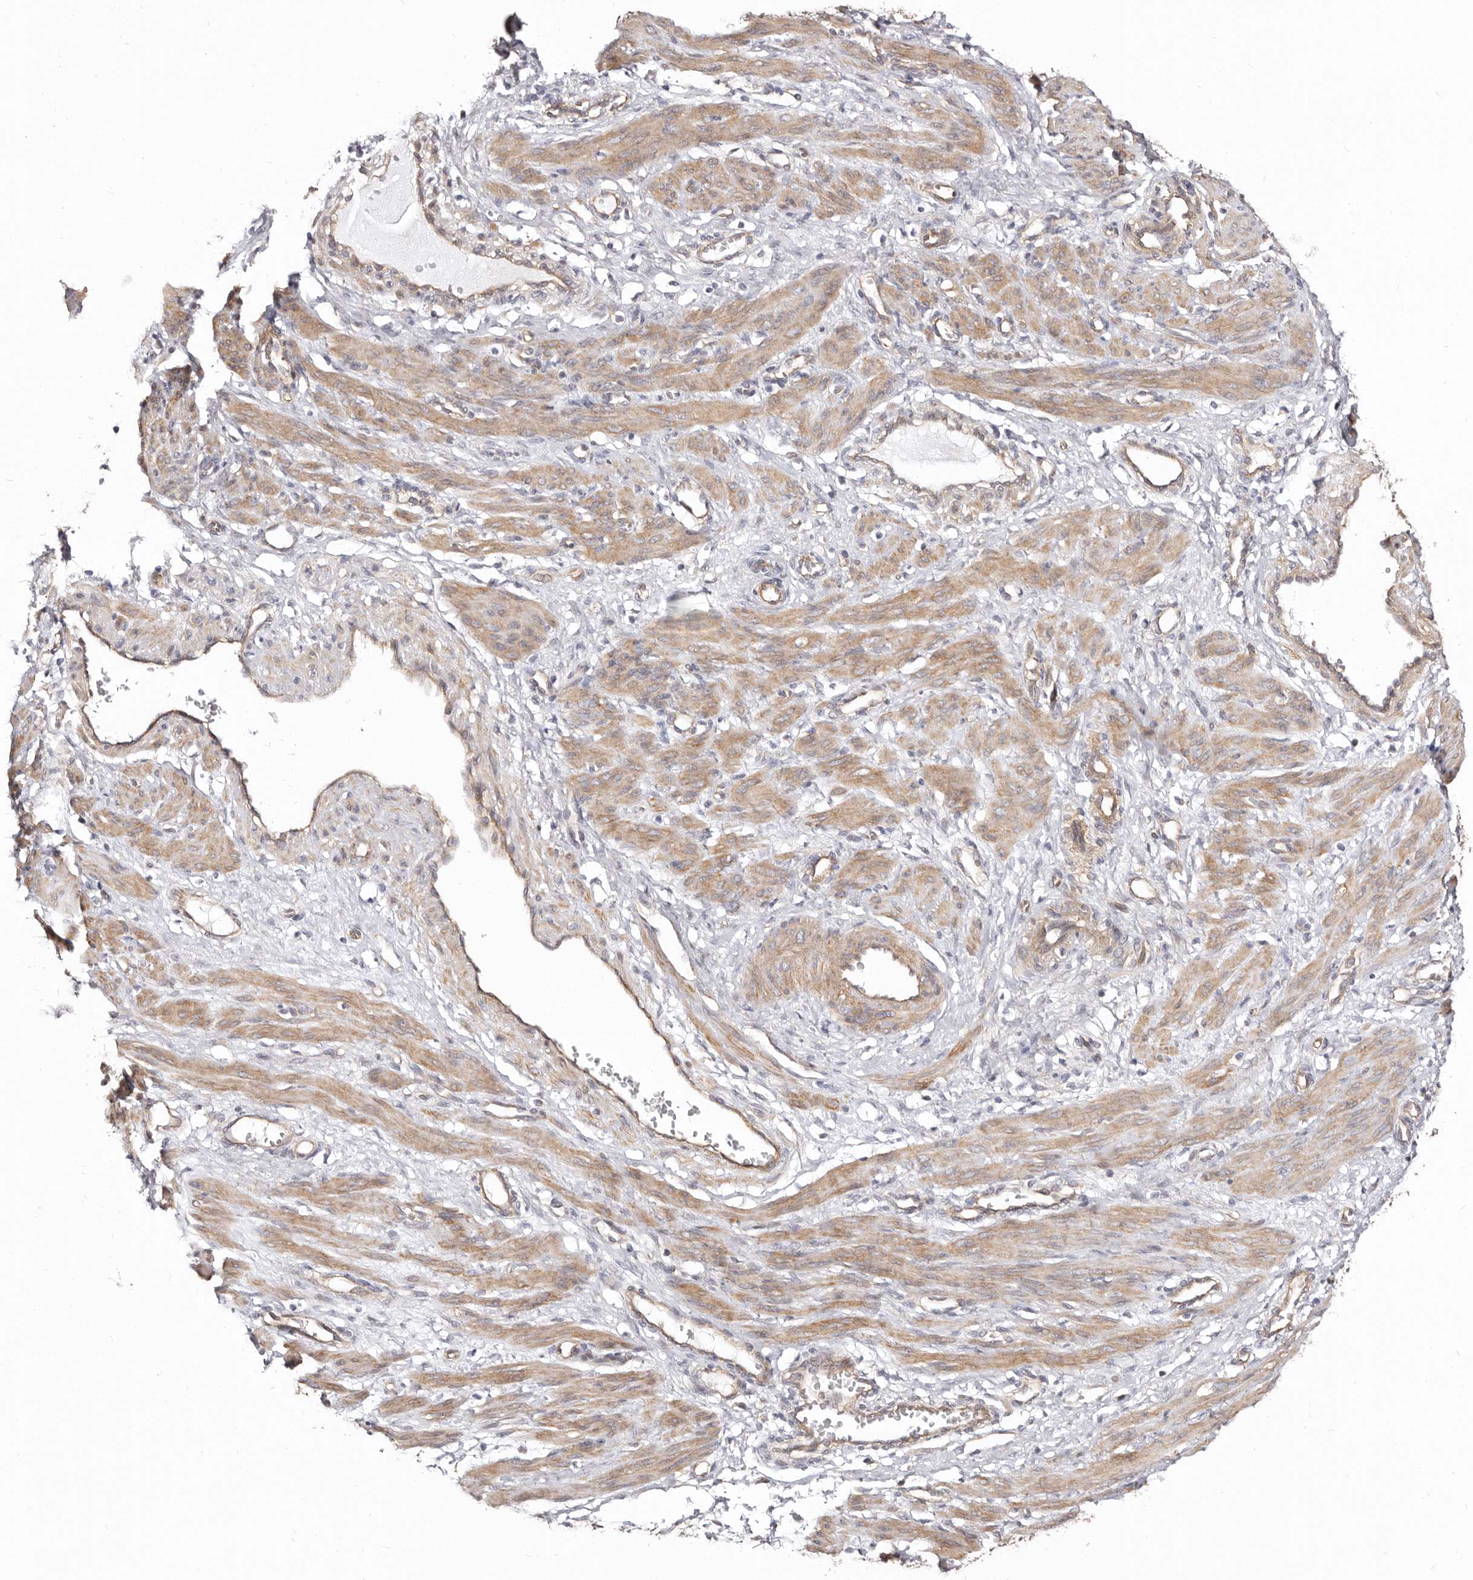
{"staining": {"intensity": "moderate", "quantity": ">75%", "location": "cytoplasmic/membranous"}, "tissue": "smooth muscle", "cell_type": "Smooth muscle cells", "image_type": "normal", "snomed": [{"axis": "morphology", "description": "Normal tissue, NOS"}, {"axis": "topography", "description": "Endometrium"}], "caption": "Approximately >75% of smooth muscle cells in normal human smooth muscle reveal moderate cytoplasmic/membranous protein positivity as visualized by brown immunohistochemical staining.", "gene": "GPATCH4", "patient": {"sex": "female", "age": 33}}